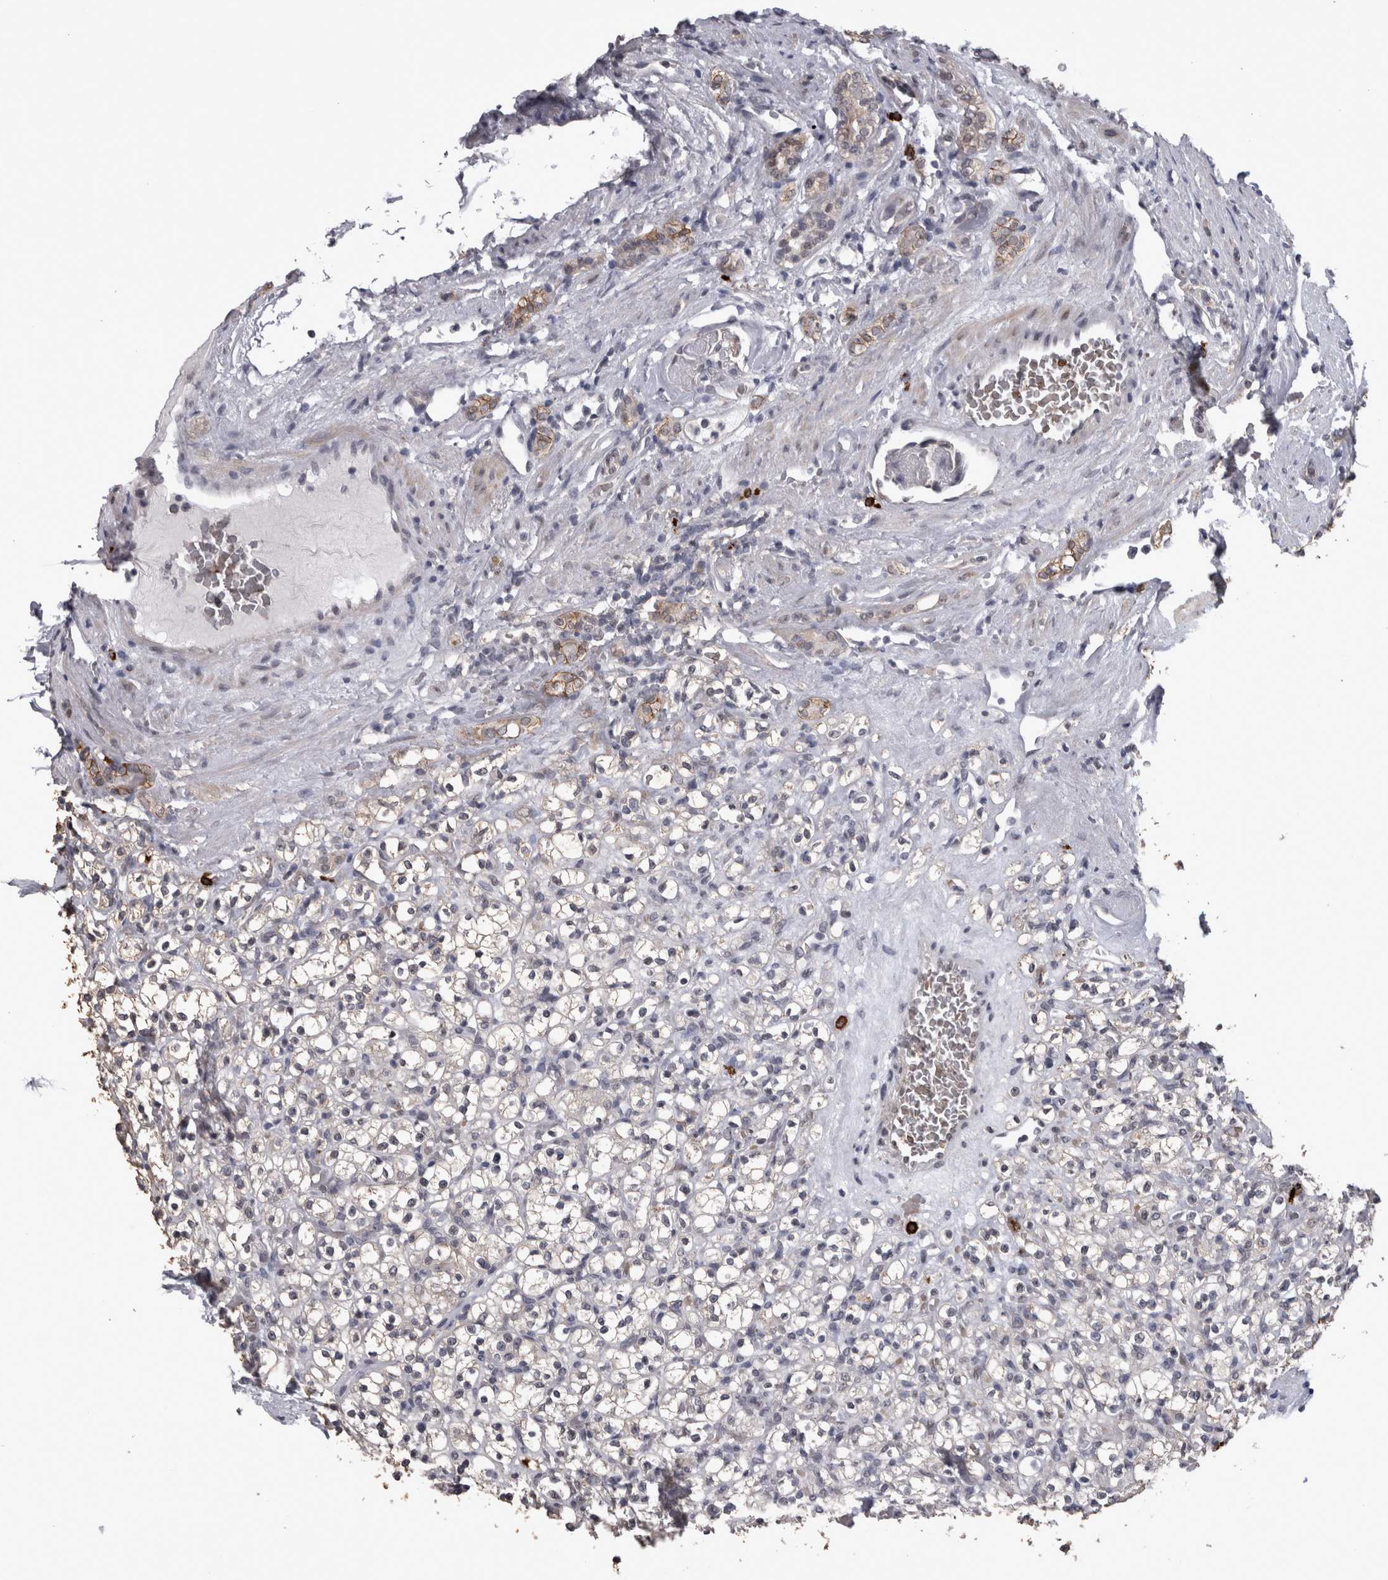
{"staining": {"intensity": "negative", "quantity": "none", "location": "none"}, "tissue": "renal cancer", "cell_type": "Tumor cells", "image_type": "cancer", "snomed": [{"axis": "morphology", "description": "Normal tissue, NOS"}, {"axis": "morphology", "description": "Adenocarcinoma, NOS"}, {"axis": "topography", "description": "Kidney"}], "caption": "Human renal adenocarcinoma stained for a protein using immunohistochemistry exhibits no staining in tumor cells.", "gene": "PEBP4", "patient": {"sex": "female", "age": 72}}